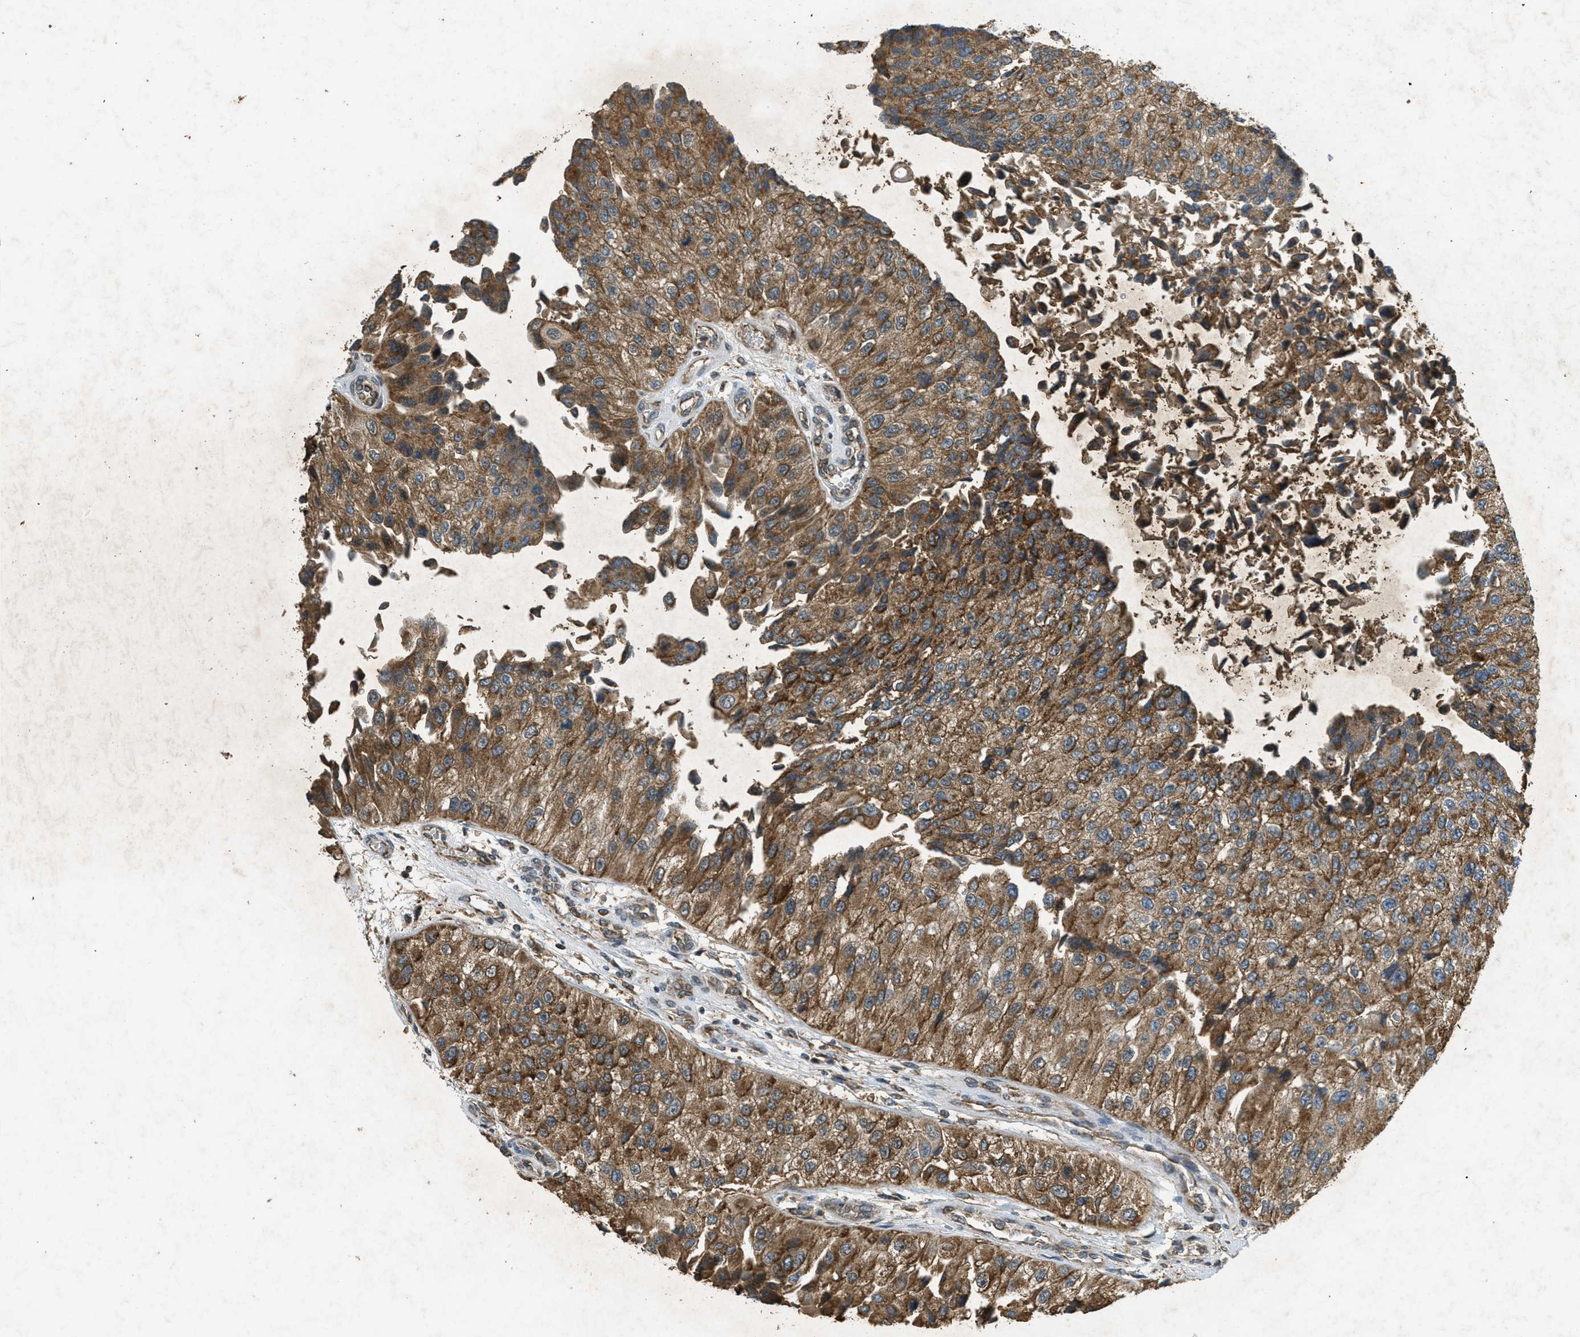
{"staining": {"intensity": "moderate", "quantity": ">75%", "location": "cytoplasmic/membranous"}, "tissue": "urothelial cancer", "cell_type": "Tumor cells", "image_type": "cancer", "snomed": [{"axis": "morphology", "description": "Urothelial carcinoma, High grade"}, {"axis": "topography", "description": "Kidney"}, {"axis": "topography", "description": "Urinary bladder"}], "caption": "High-magnification brightfield microscopy of urothelial cancer stained with DAB (3,3'-diaminobenzidine) (brown) and counterstained with hematoxylin (blue). tumor cells exhibit moderate cytoplasmic/membranous expression is appreciated in approximately>75% of cells.", "gene": "PPP1R15A", "patient": {"sex": "male", "age": 77}}